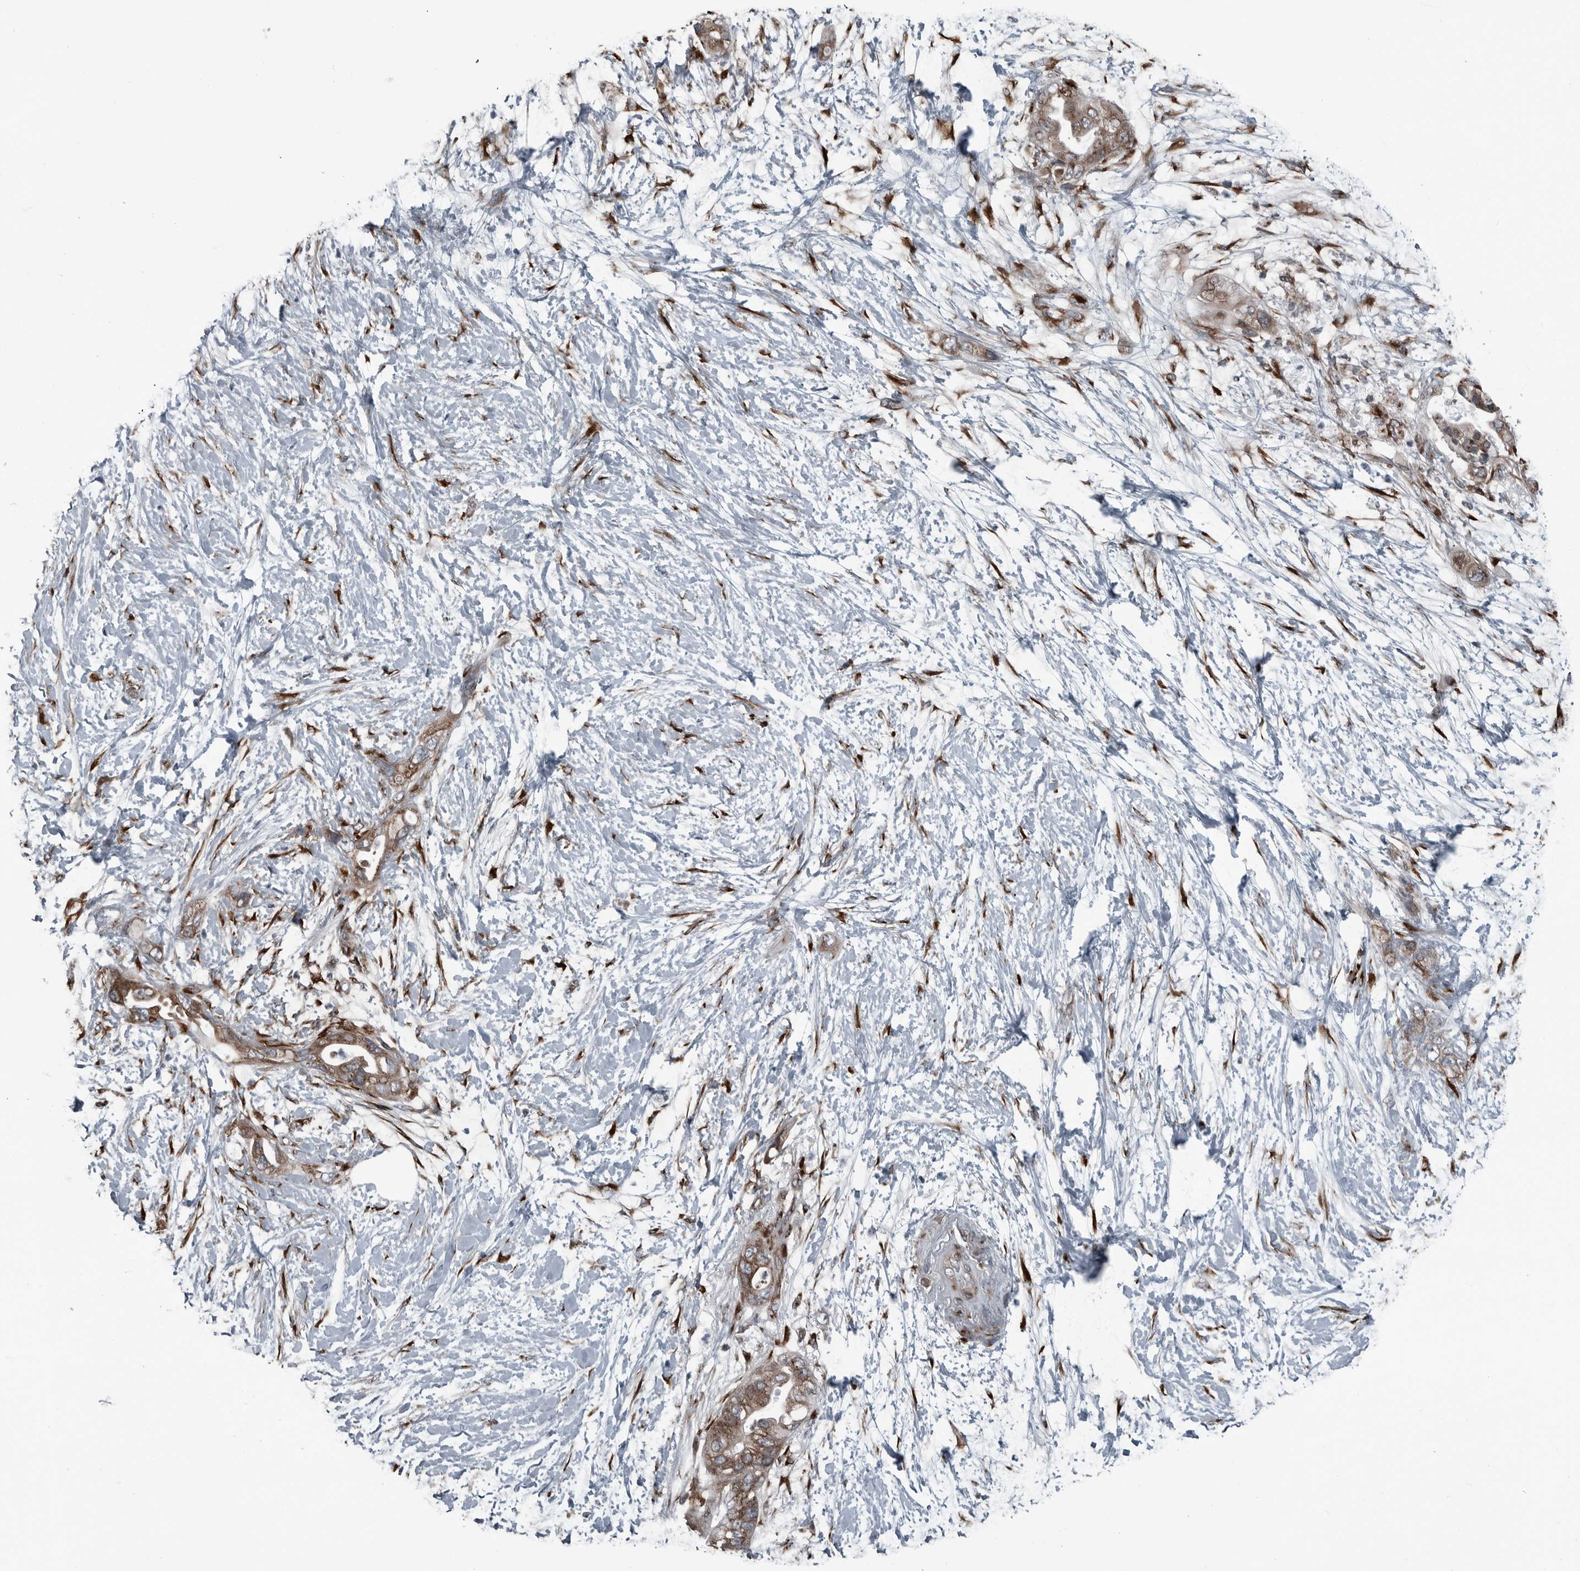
{"staining": {"intensity": "moderate", "quantity": ">75%", "location": "cytoplasmic/membranous"}, "tissue": "pancreatic cancer", "cell_type": "Tumor cells", "image_type": "cancer", "snomed": [{"axis": "morphology", "description": "Adenocarcinoma, NOS"}, {"axis": "topography", "description": "Pancreas"}], "caption": "Tumor cells display medium levels of moderate cytoplasmic/membranous staining in about >75% of cells in human pancreatic cancer.", "gene": "CEP85", "patient": {"sex": "male", "age": 53}}